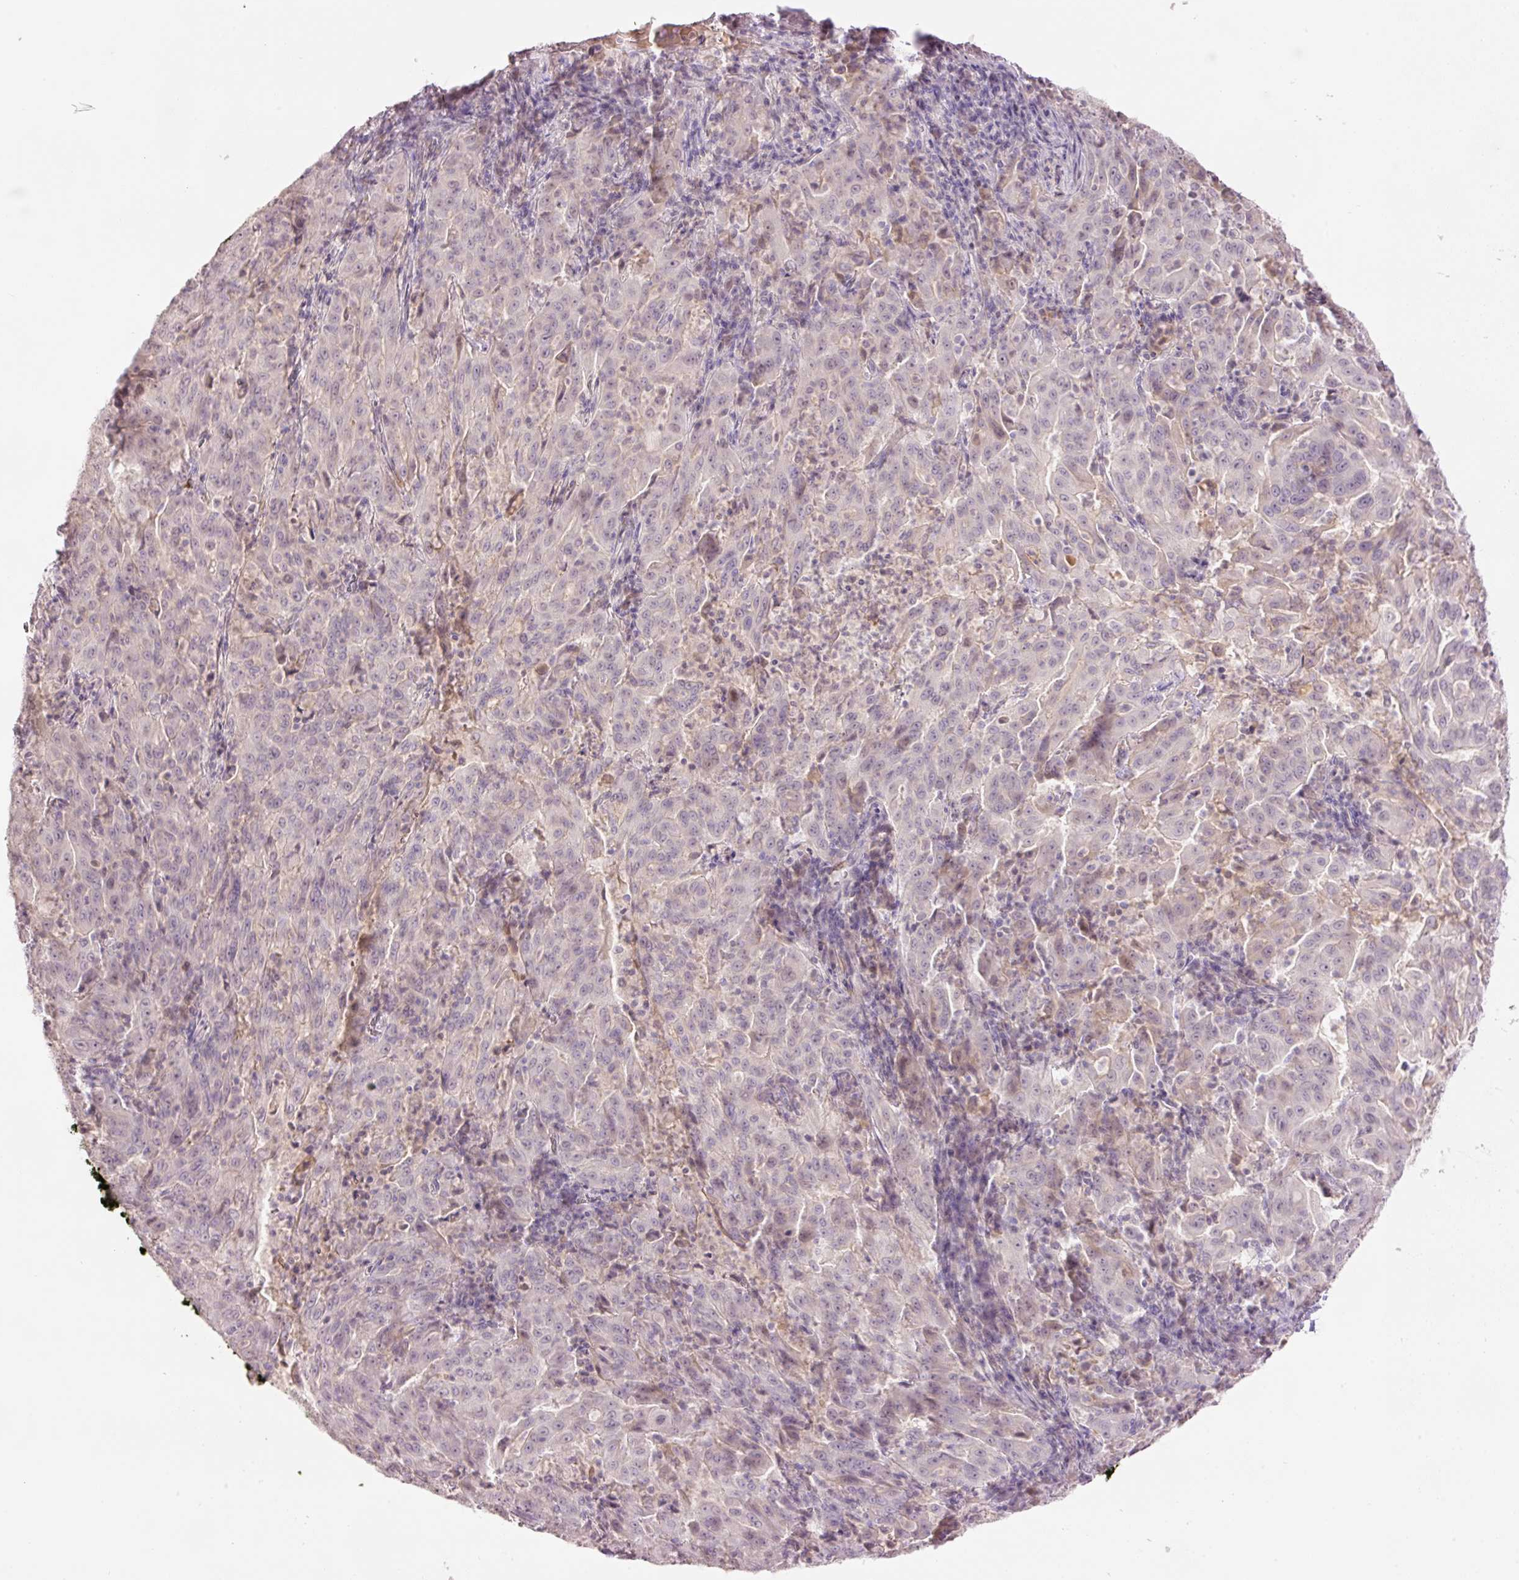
{"staining": {"intensity": "weak", "quantity": "<25%", "location": "nuclear"}, "tissue": "pancreatic cancer", "cell_type": "Tumor cells", "image_type": "cancer", "snomed": [{"axis": "morphology", "description": "Adenocarcinoma, NOS"}, {"axis": "topography", "description": "Pancreas"}], "caption": "Immunohistochemistry of human adenocarcinoma (pancreatic) reveals no expression in tumor cells.", "gene": "LY6G6D", "patient": {"sex": "male", "age": 63}}